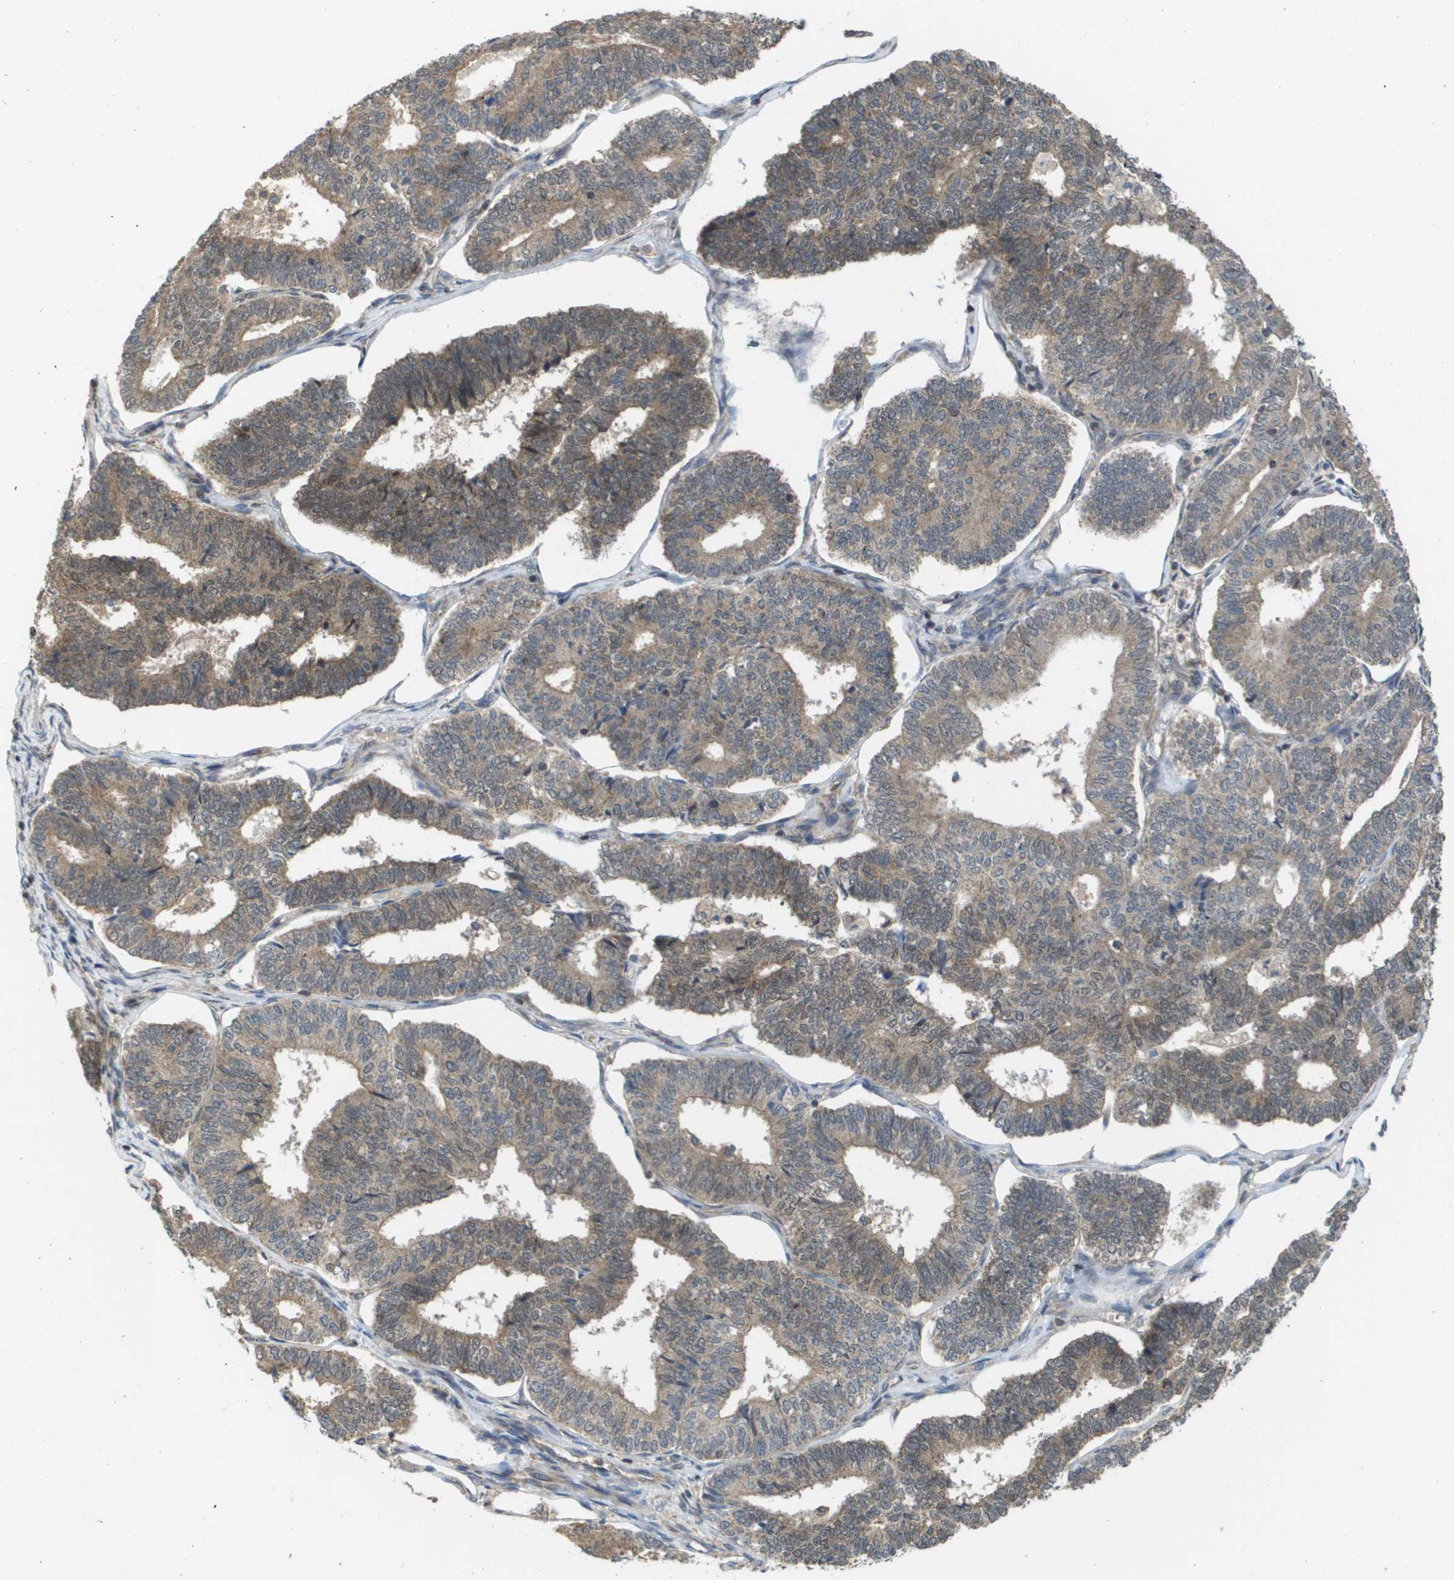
{"staining": {"intensity": "moderate", "quantity": ">75%", "location": "cytoplasmic/membranous"}, "tissue": "endometrial cancer", "cell_type": "Tumor cells", "image_type": "cancer", "snomed": [{"axis": "morphology", "description": "Adenocarcinoma, NOS"}, {"axis": "topography", "description": "Endometrium"}], "caption": "Immunohistochemistry (IHC) photomicrograph of neoplastic tissue: endometrial cancer stained using IHC shows medium levels of moderate protein expression localized specifically in the cytoplasmic/membranous of tumor cells, appearing as a cytoplasmic/membranous brown color.", "gene": "RBM38", "patient": {"sex": "female", "age": 70}}